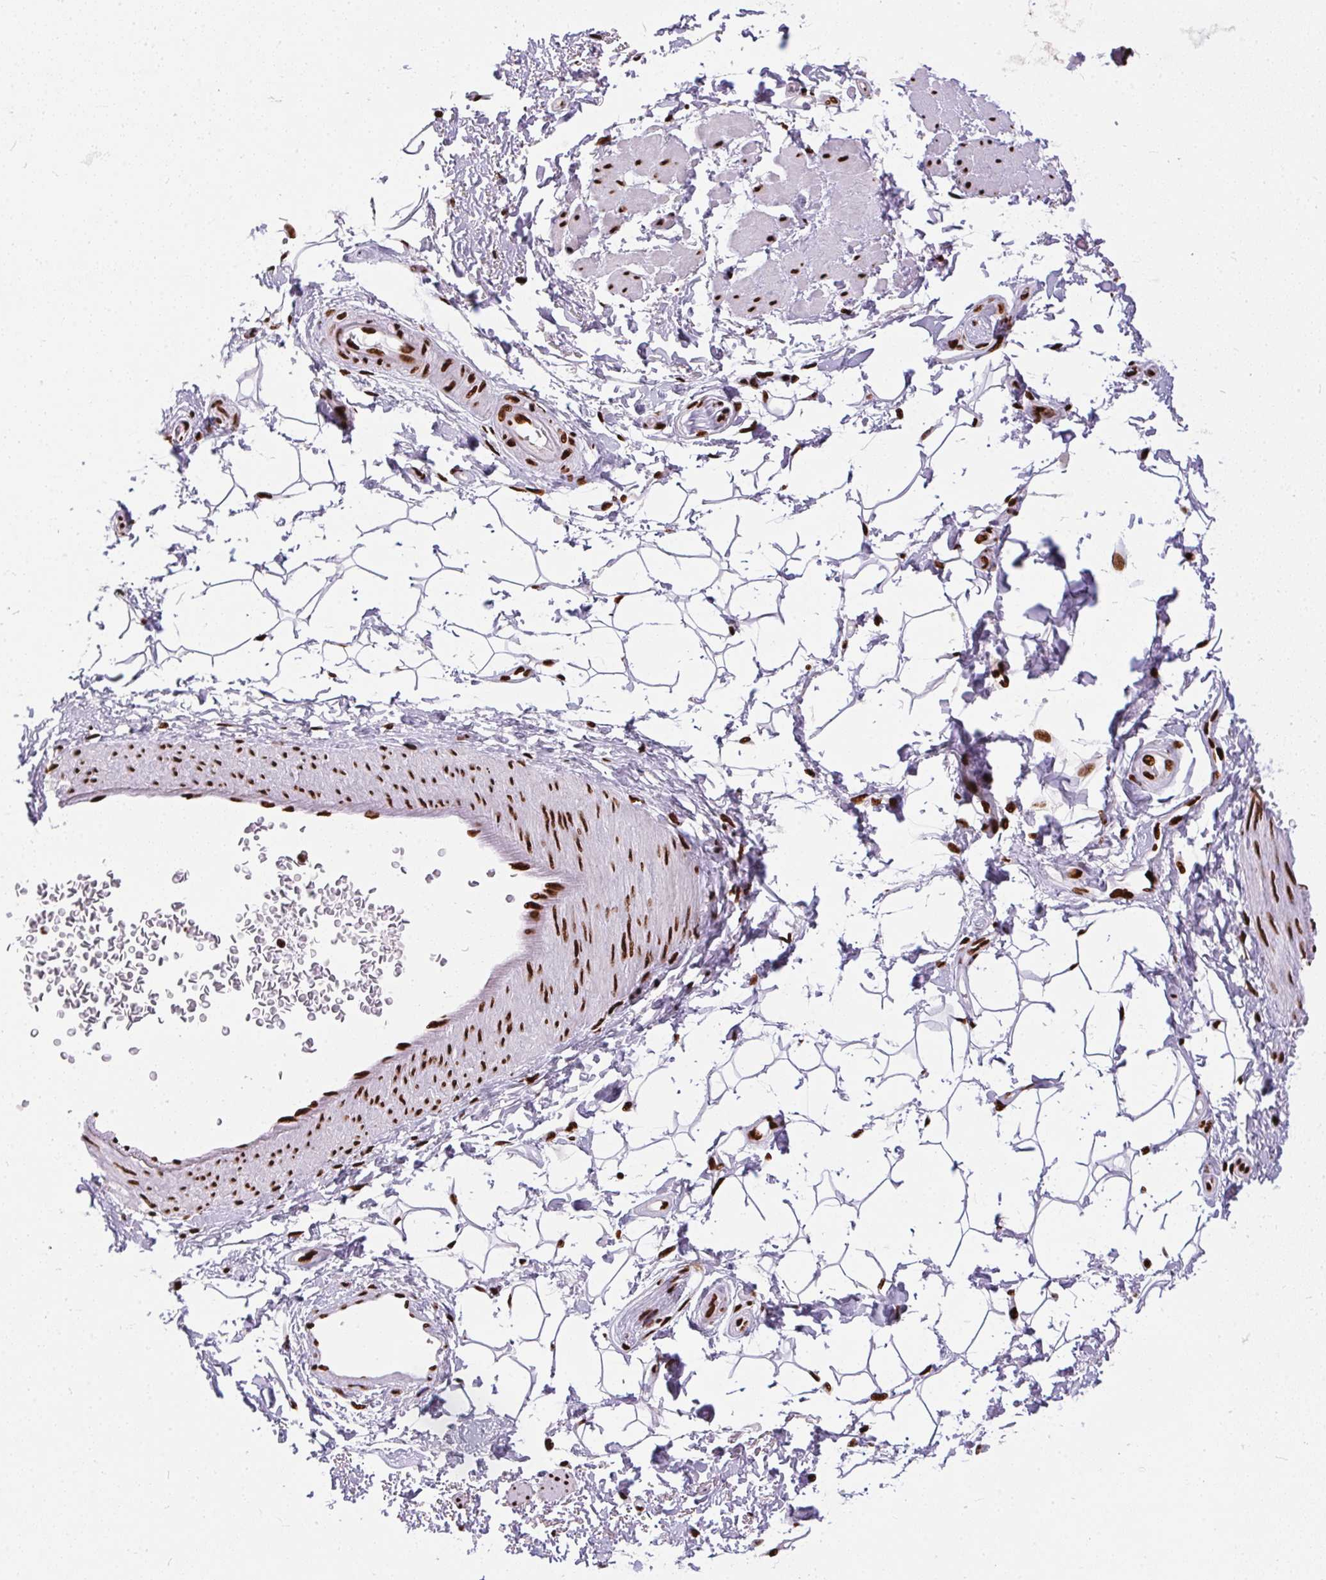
{"staining": {"intensity": "strong", "quantity": "<25%", "location": "nuclear"}, "tissue": "adipose tissue", "cell_type": "Adipocytes", "image_type": "normal", "snomed": [{"axis": "morphology", "description": "Normal tissue, NOS"}, {"axis": "topography", "description": "Anal"}, {"axis": "topography", "description": "Peripheral nerve tissue"}], "caption": "Strong nuclear protein expression is identified in about <25% of adipocytes in adipose tissue. The protein is stained brown, and the nuclei are stained in blue (DAB IHC with brightfield microscopy, high magnification).", "gene": "PAGE3", "patient": {"sex": "male", "age": 51}}